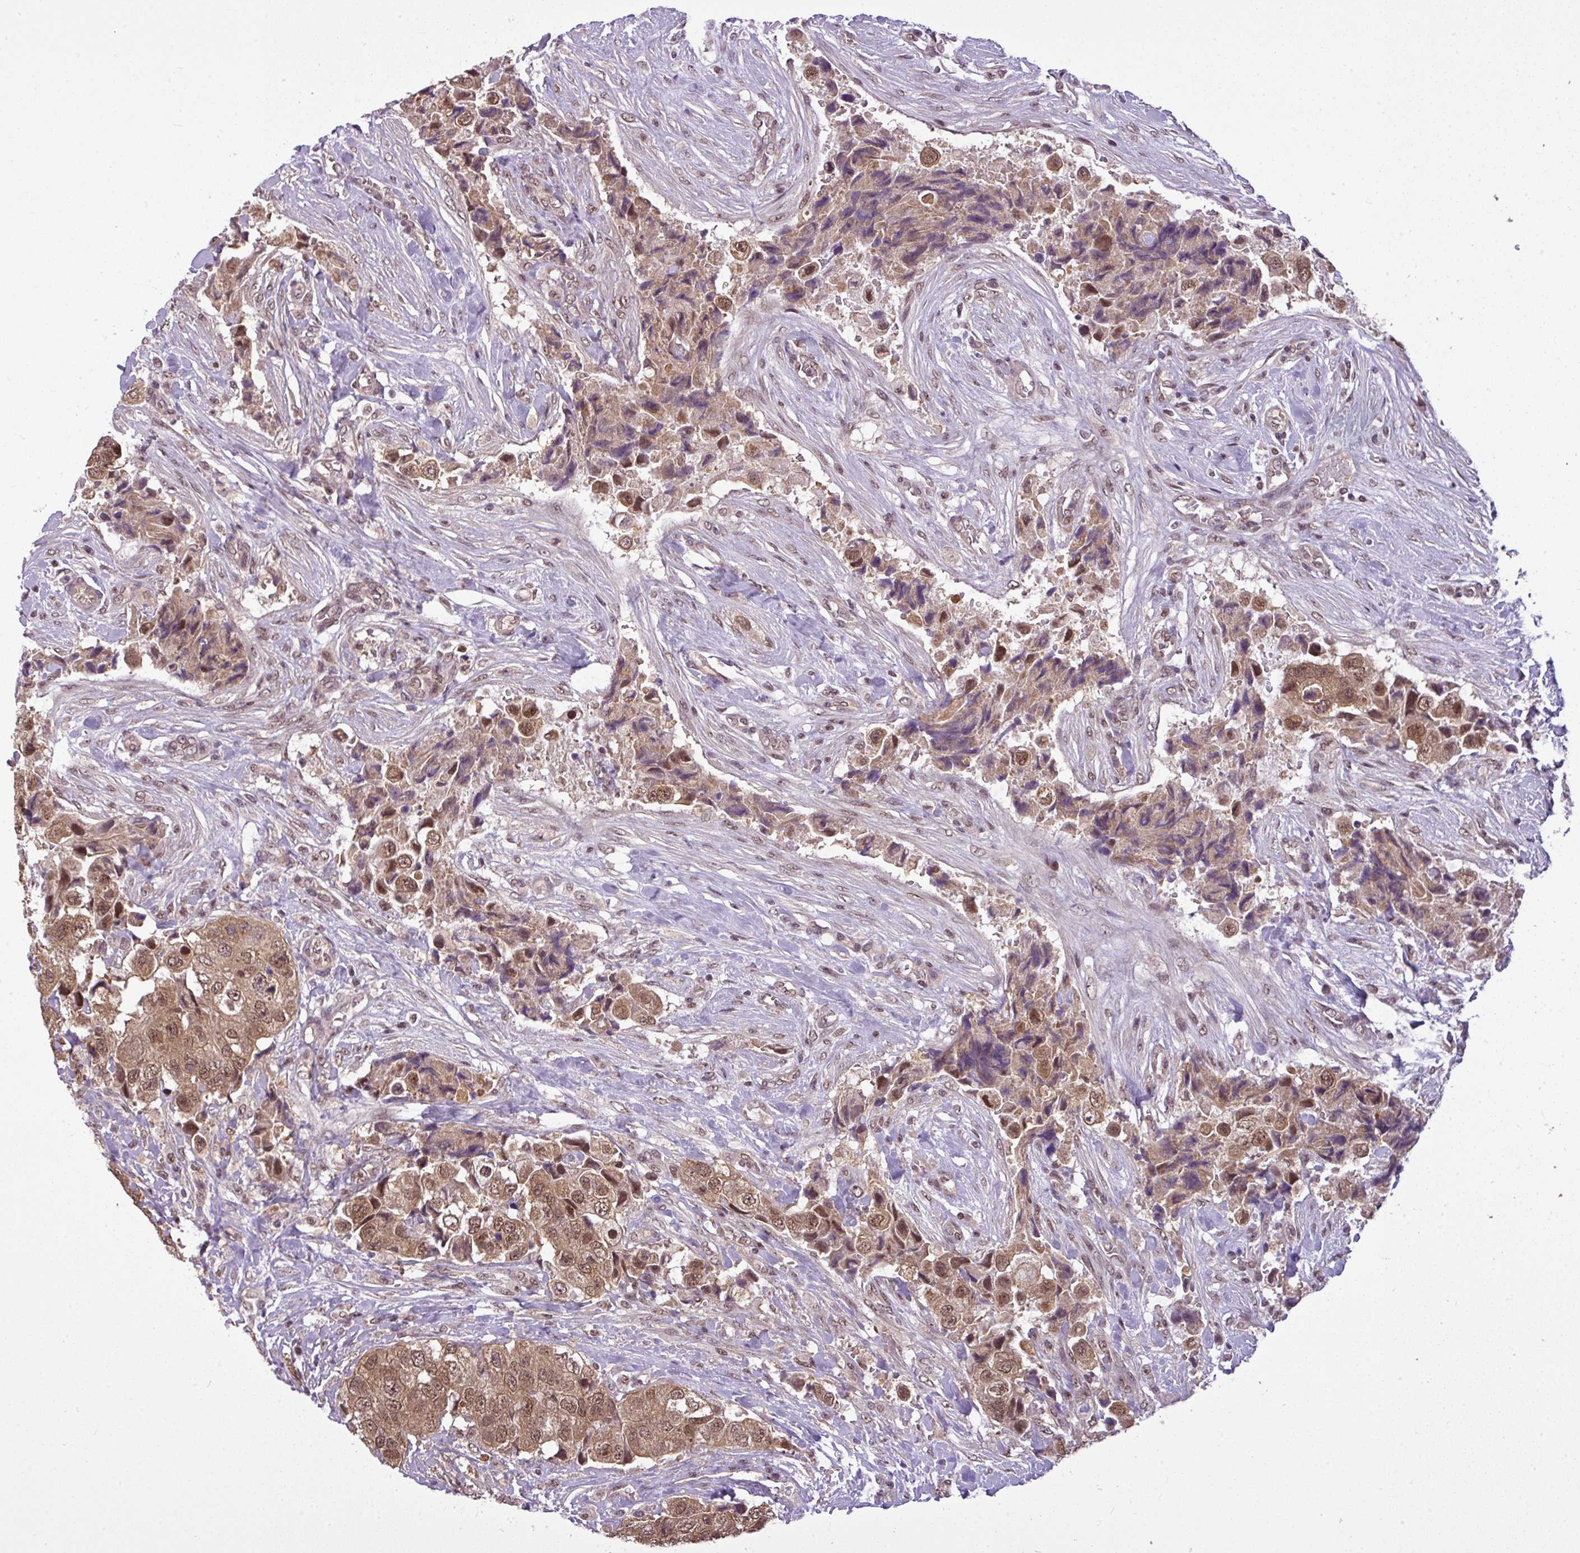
{"staining": {"intensity": "moderate", "quantity": ">75%", "location": "cytoplasmic/membranous,nuclear"}, "tissue": "breast cancer", "cell_type": "Tumor cells", "image_type": "cancer", "snomed": [{"axis": "morphology", "description": "Normal tissue, NOS"}, {"axis": "morphology", "description": "Duct carcinoma"}, {"axis": "topography", "description": "Breast"}], "caption": "Immunohistochemistry (IHC) staining of breast cancer, which displays medium levels of moderate cytoplasmic/membranous and nuclear positivity in about >75% of tumor cells indicating moderate cytoplasmic/membranous and nuclear protein staining. The staining was performed using DAB (3,3'-diaminobenzidine) (brown) for protein detection and nuclei were counterstained in hematoxylin (blue).", "gene": "MFHAS1", "patient": {"sex": "female", "age": 62}}